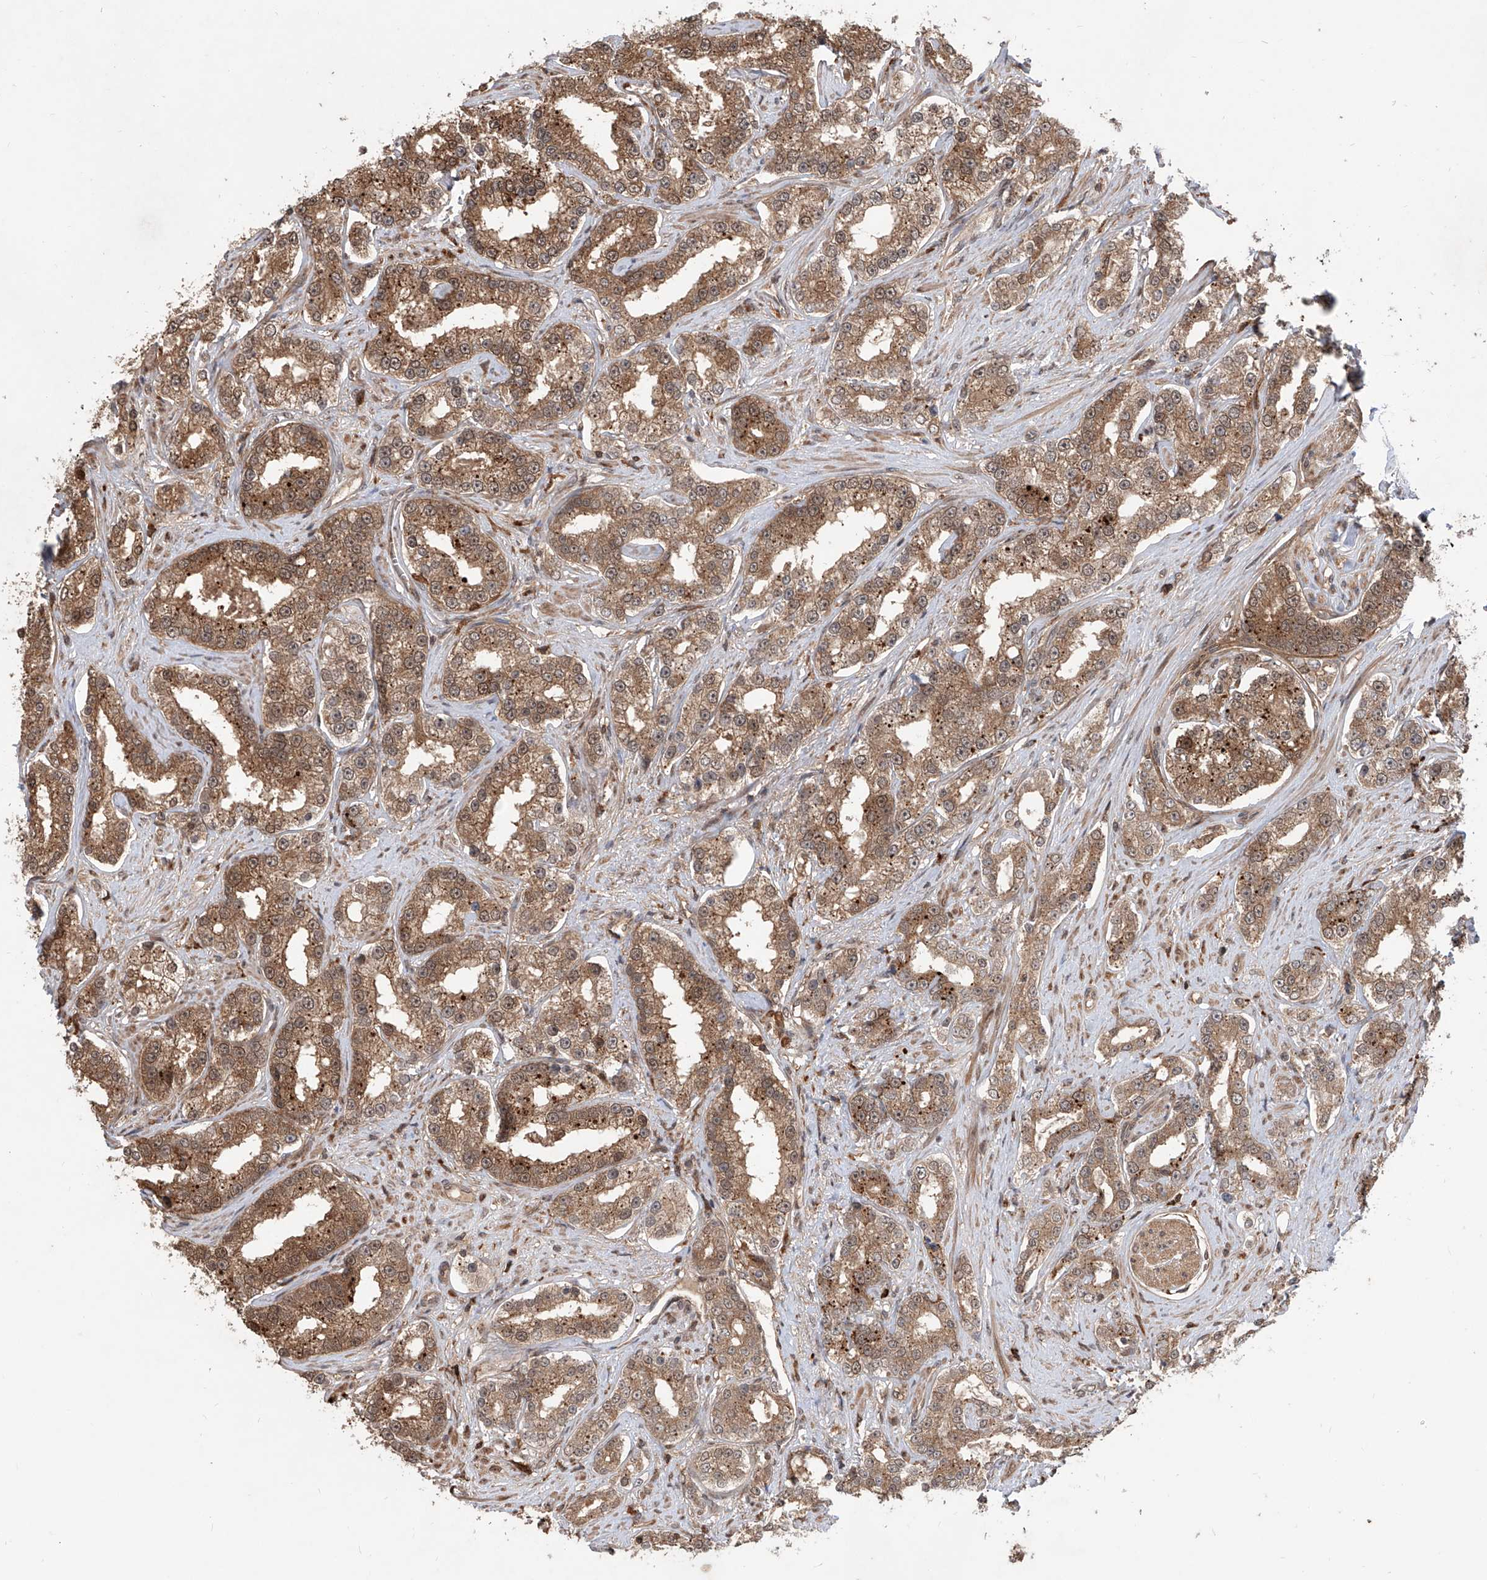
{"staining": {"intensity": "moderate", "quantity": ">75%", "location": "cytoplasmic/membranous"}, "tissue": "prostate cancer", "cell_type": "Tumor cells", "image_type": "cancer", "snomed": [{"axis": "morphology", "description": "Normal tissue, NOS"}, {"axis": "morphology", "description": "Adenocarcinoma, High grade"}, {"axis": "topography", "description": "Prostate"}], "caption": "Prostate cancer stained with IHC shows moderate cytoplasmic/membranous staining in about >75% of tumor cells.", "gene": "HOXC8", "patient": {"sex": "male", "age": 83}}